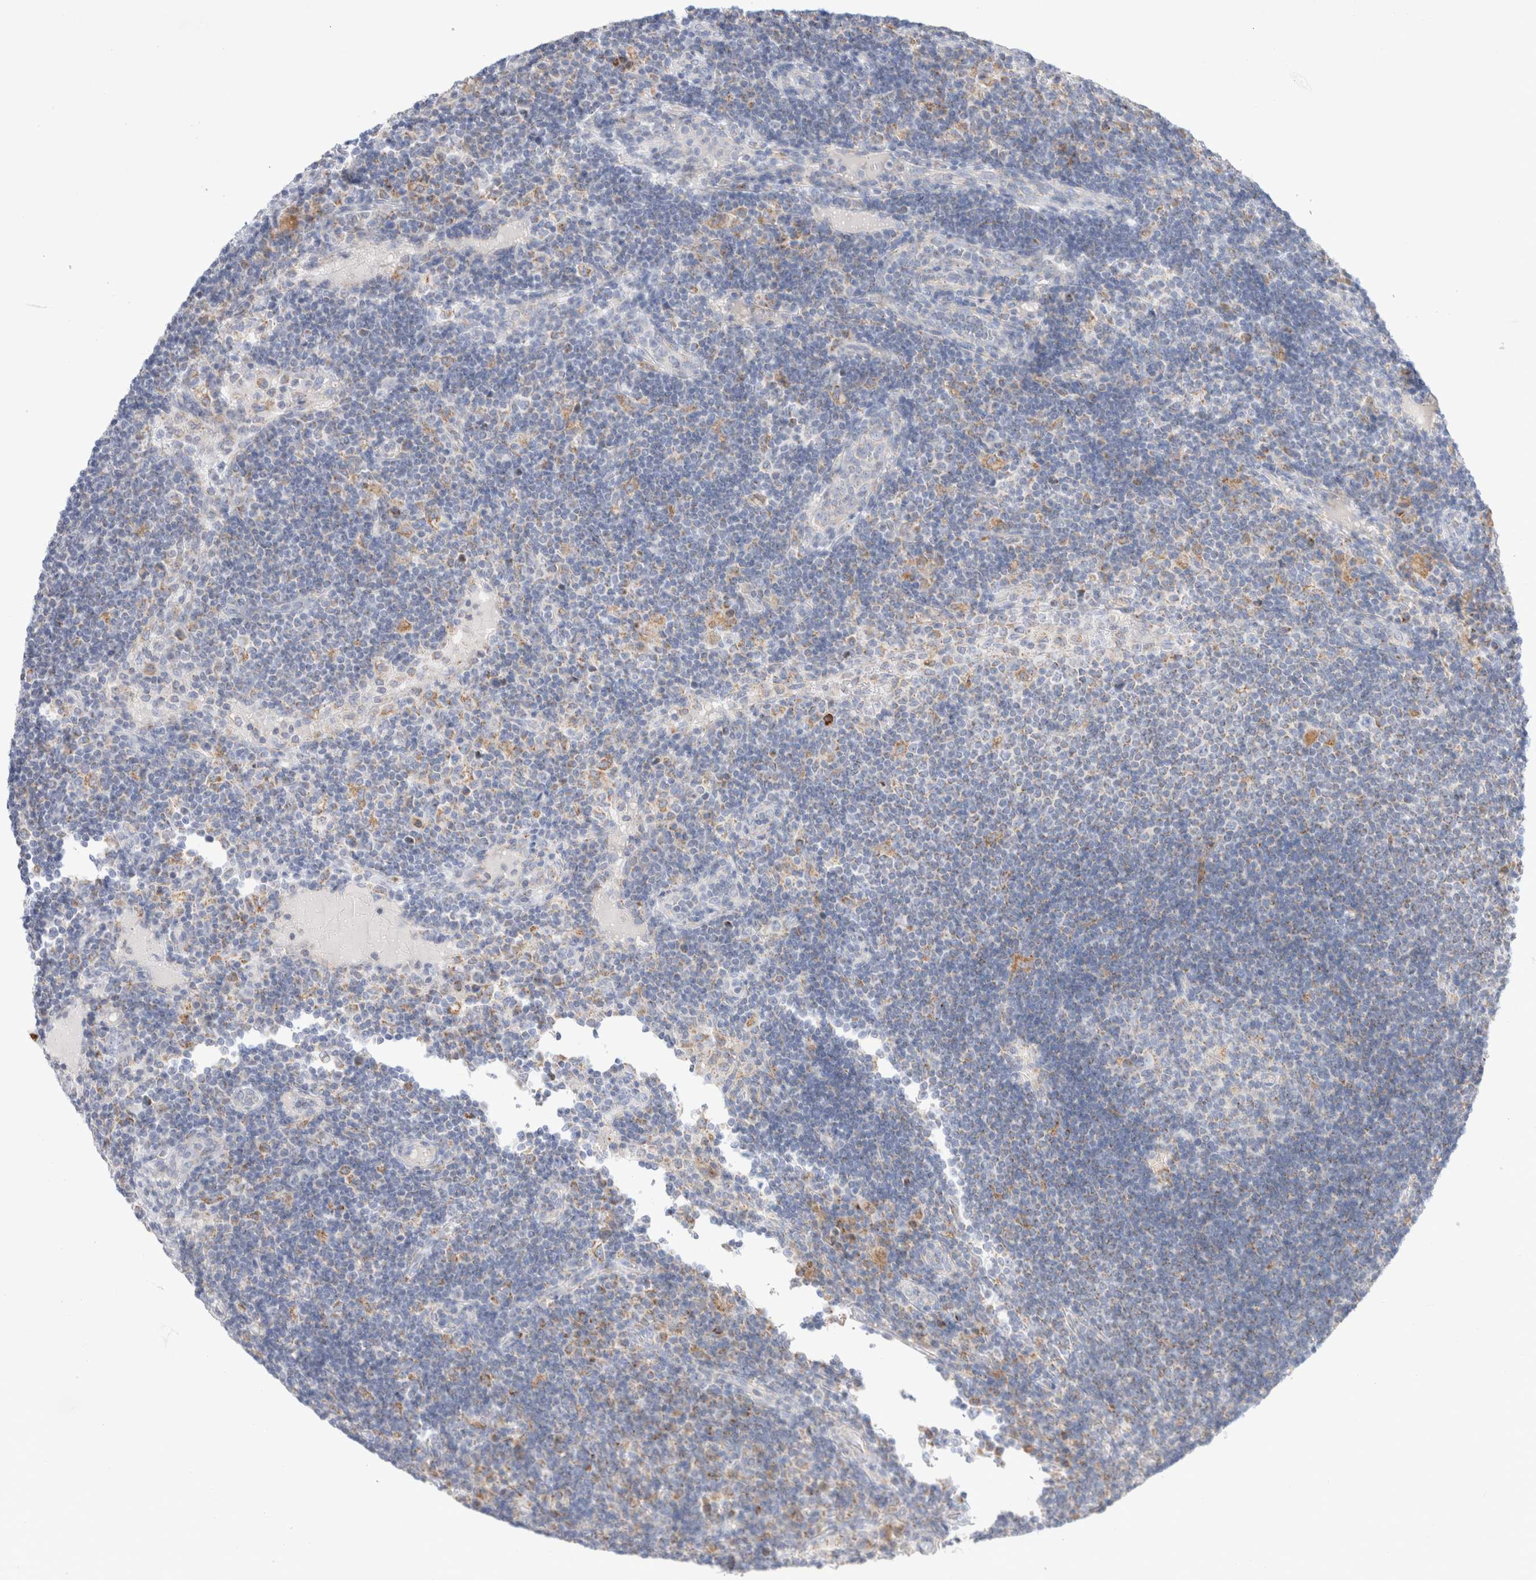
{"staining": {"intensity": "weak", "quantity": "<25%", "location": "cytoplasmic/membranous"}, "tissue": "lymph node", "cell_type": "Germinal center cells", "image_type": "normal", "snomed": [{"axis": "morphology", "description": "Normal tissue, NOS"}, {"axis": "topography", "description": "Lymph node"}], "caption": "The micrograph exhibits no staining of germinal center cells in unremarkable lymph node.", "gene": "ATP6V1C1", "patient": {"sex": "female", "age": 53}}